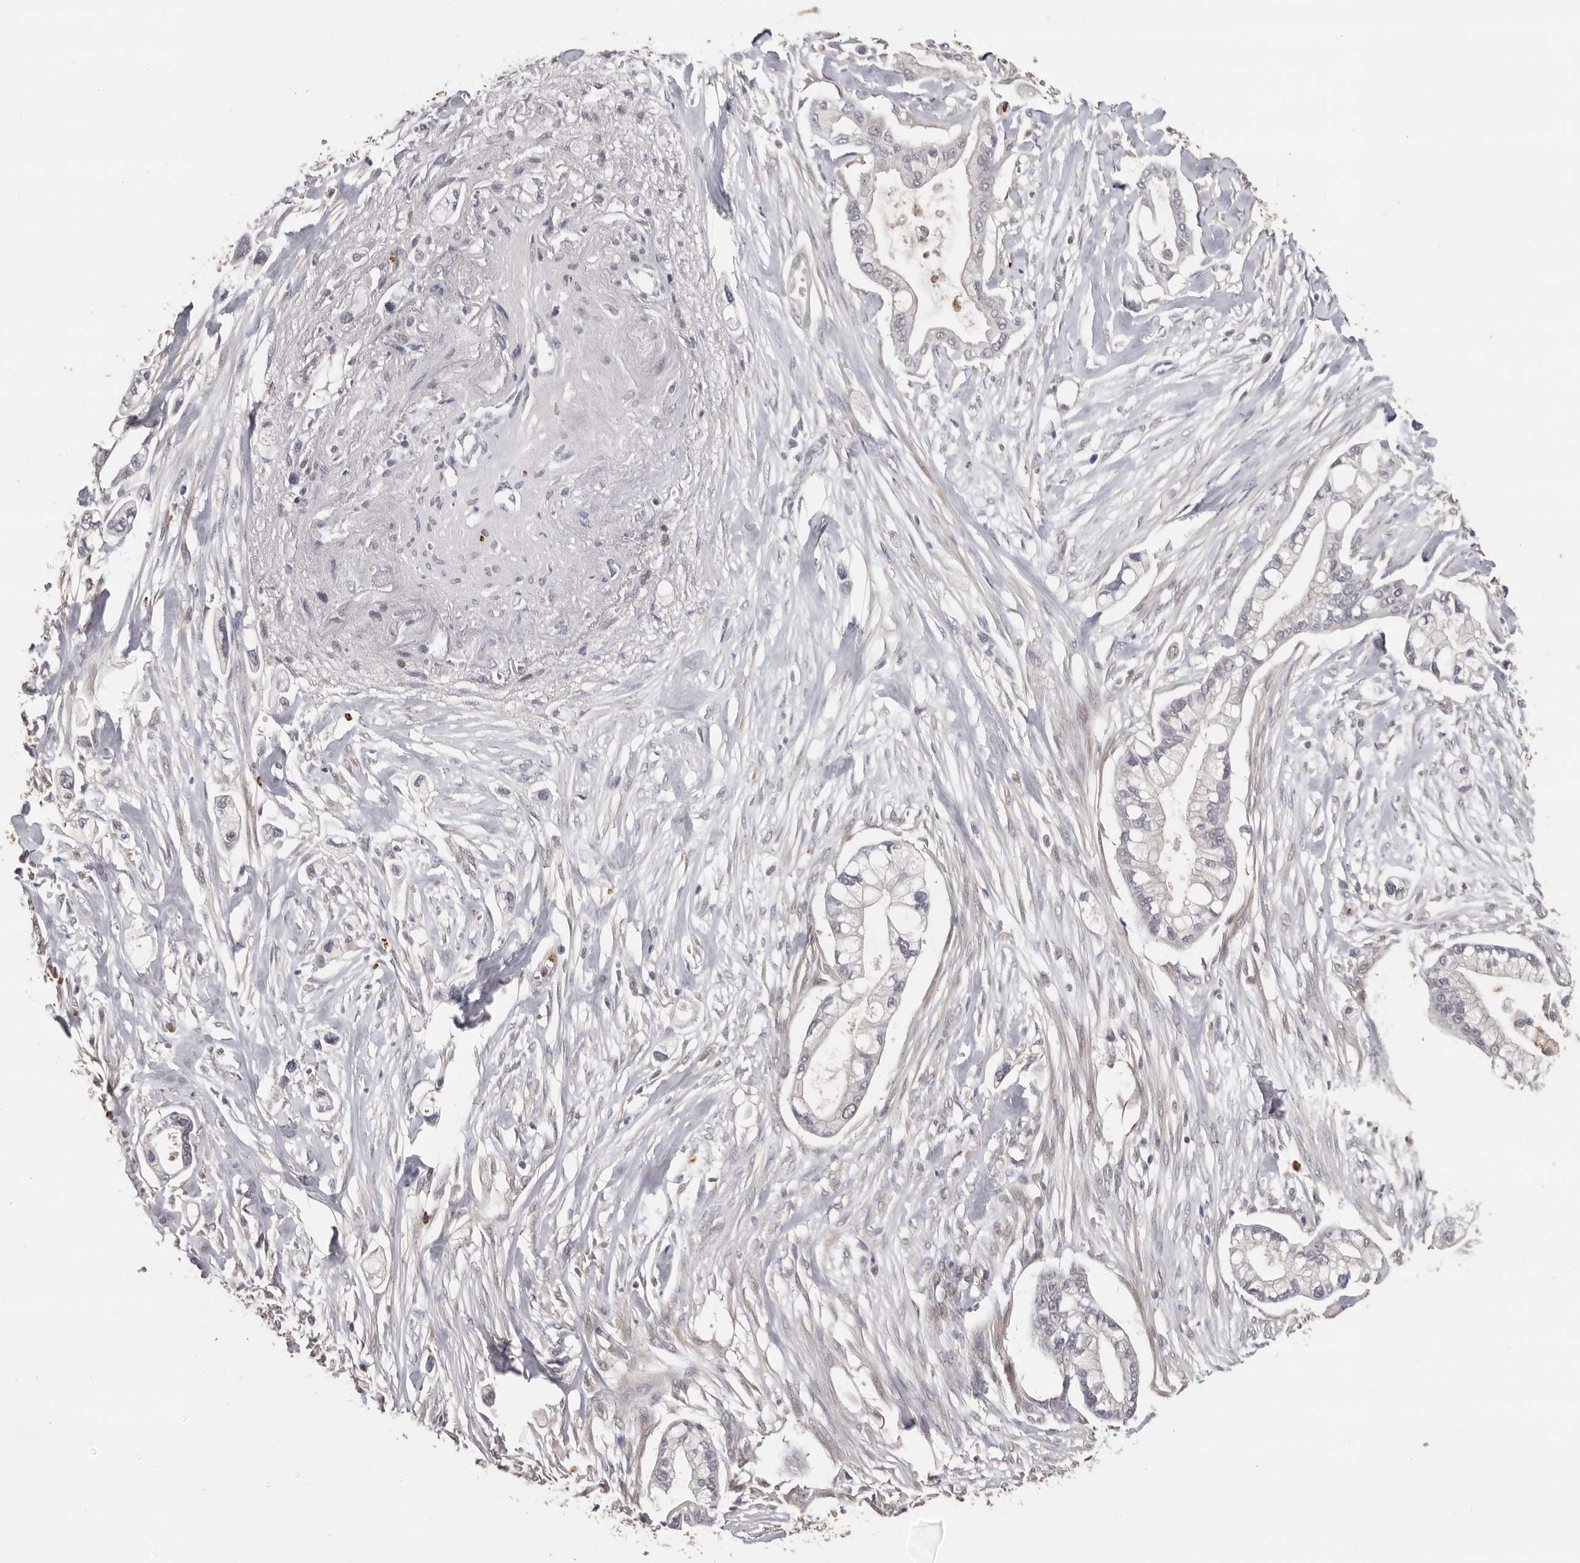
{"staining": {"intensity": "negative", "quantity": "none", "location": "none"}, "tissue": "pancreatic cancer", "cell_type": "Tumor cells", "image_type": "cancer", "snomed": [{"axis": "morphology", "description": "Adenocarcinoma, NOS"}, {"axis": "topography", "description": "Pancreas"}], "caption": "This is a micrograph of immunohistochemistry staining of pancreatic cancer, which shows no positivity in tumor cells. The staining was performed using DAB to visualize the protein expression in brown, while the nuclei were stained in blue with hematoxylin (Magnification: 20x).", "gene": "KIF2B", "patient": {"sex": "male", "age": 68}}